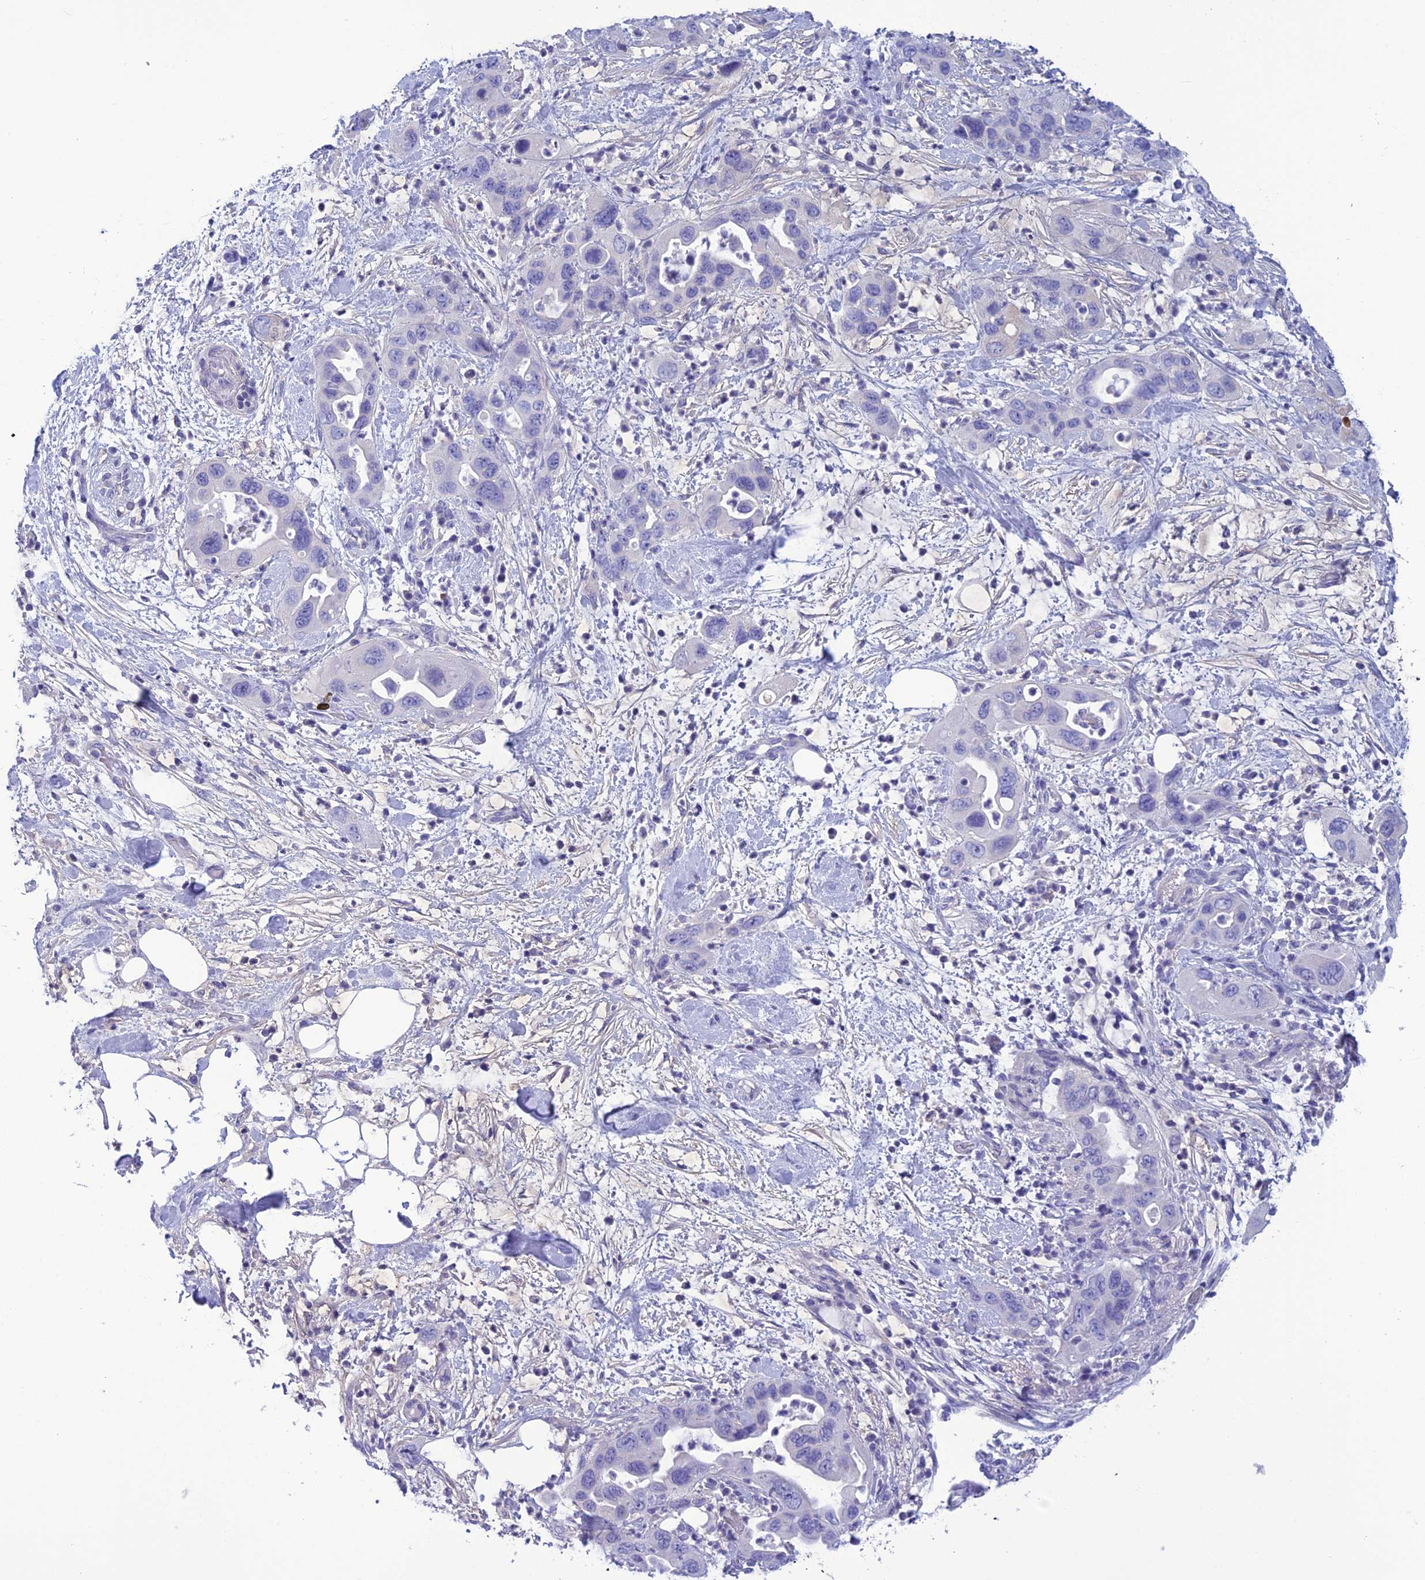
{"staining": {"intensity": "negative", "quantity": "none", "location": "none"}, "tissue": "pancreatic cancer", "cell_type": "Tumor cells", "image_type": "cancer", "snomed": [{"axis": "morphology", "description": "Adenocarcinoma, NOS"}, {"axis": "topography", "description": "Pancreas"}], "caption": "The photomicrograph shows no staining of tumor cells in pancreatic cancer (adenocarcinoma). (IHC, brightfield microscopy, high magnification).", "gene": "BBS2", "patient": {"sex": "female", "age": 71}}